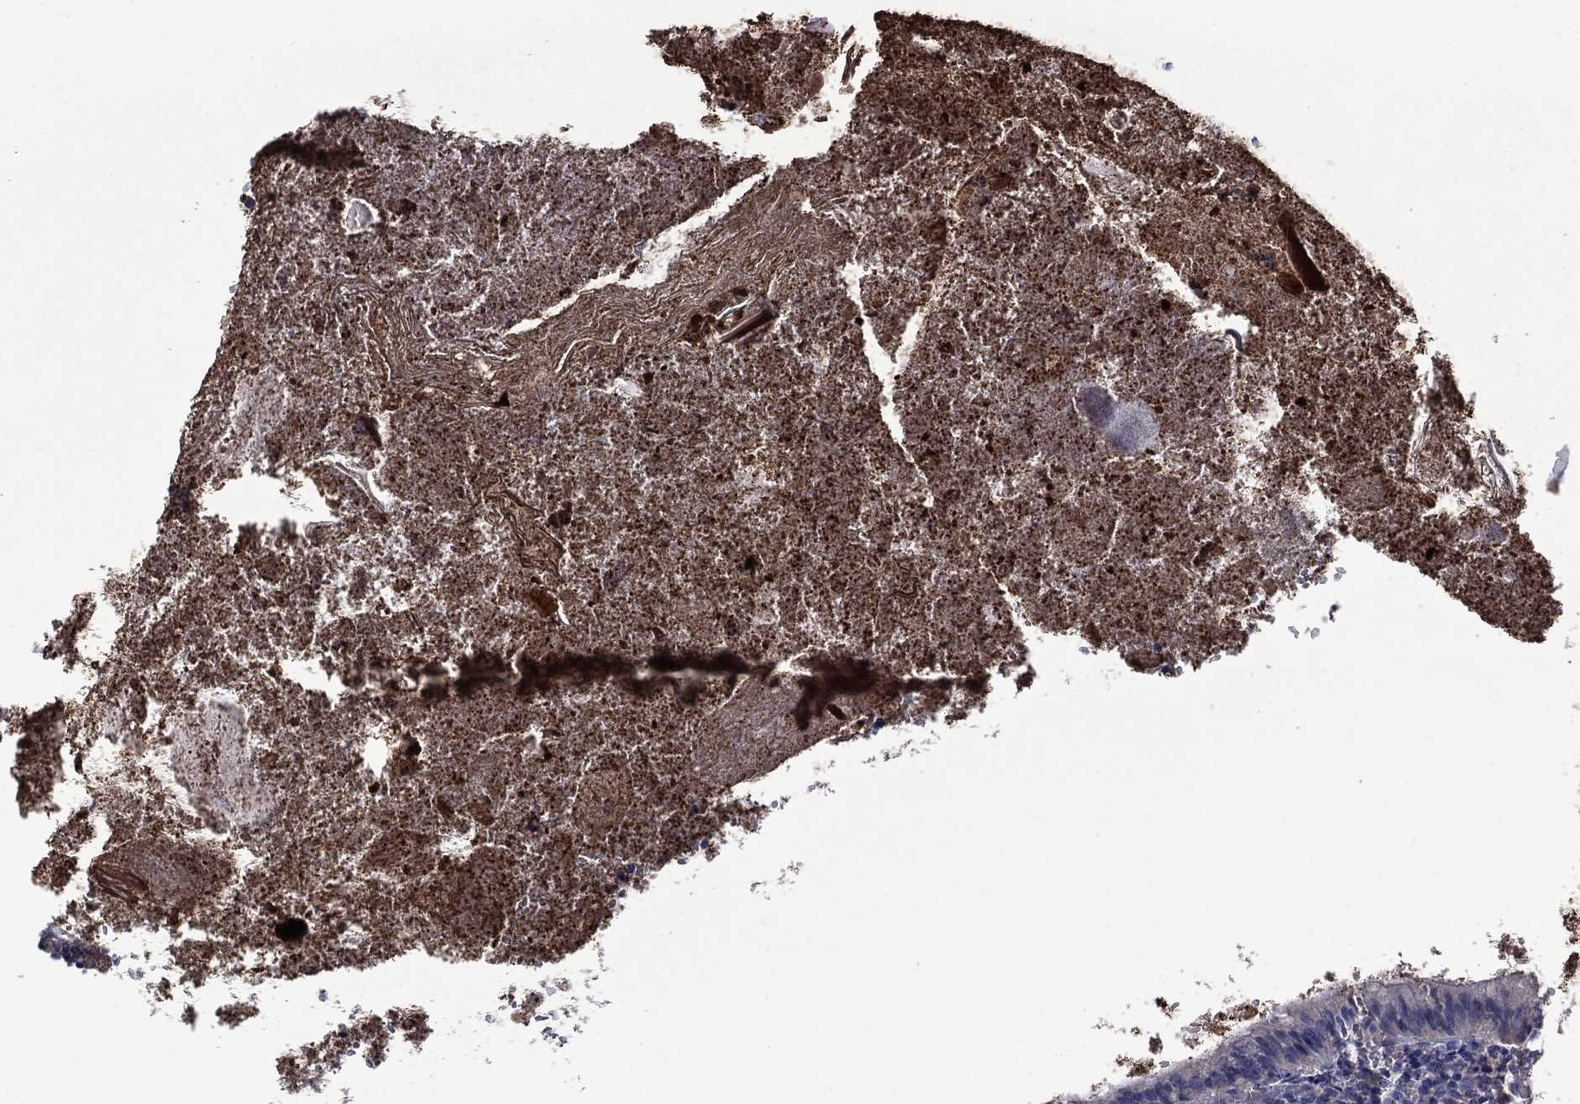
{"staining": {"intensity": "weak", "quantity": "<25%", "location": "cytoplasmic/membranous"}, "tissue": "appendix", "cell_type": "Glandular cells", "image_type": "normal", "snomed": [{"axis": "morphology", "description": "Normal tissue, NOS"}, {"axis": "topography", "description": "Appendix"}], "caption": "A micrograph of appendix stained for a protein reveals no brown staining in glandular cells. Brightfield microscopy of immunohistochemistry stained with DAB (brown) and hematoxylin (blue), captured at high magnification.", "gene": "HSPA12A", "patient": {"sex": "female", "age": 23}}